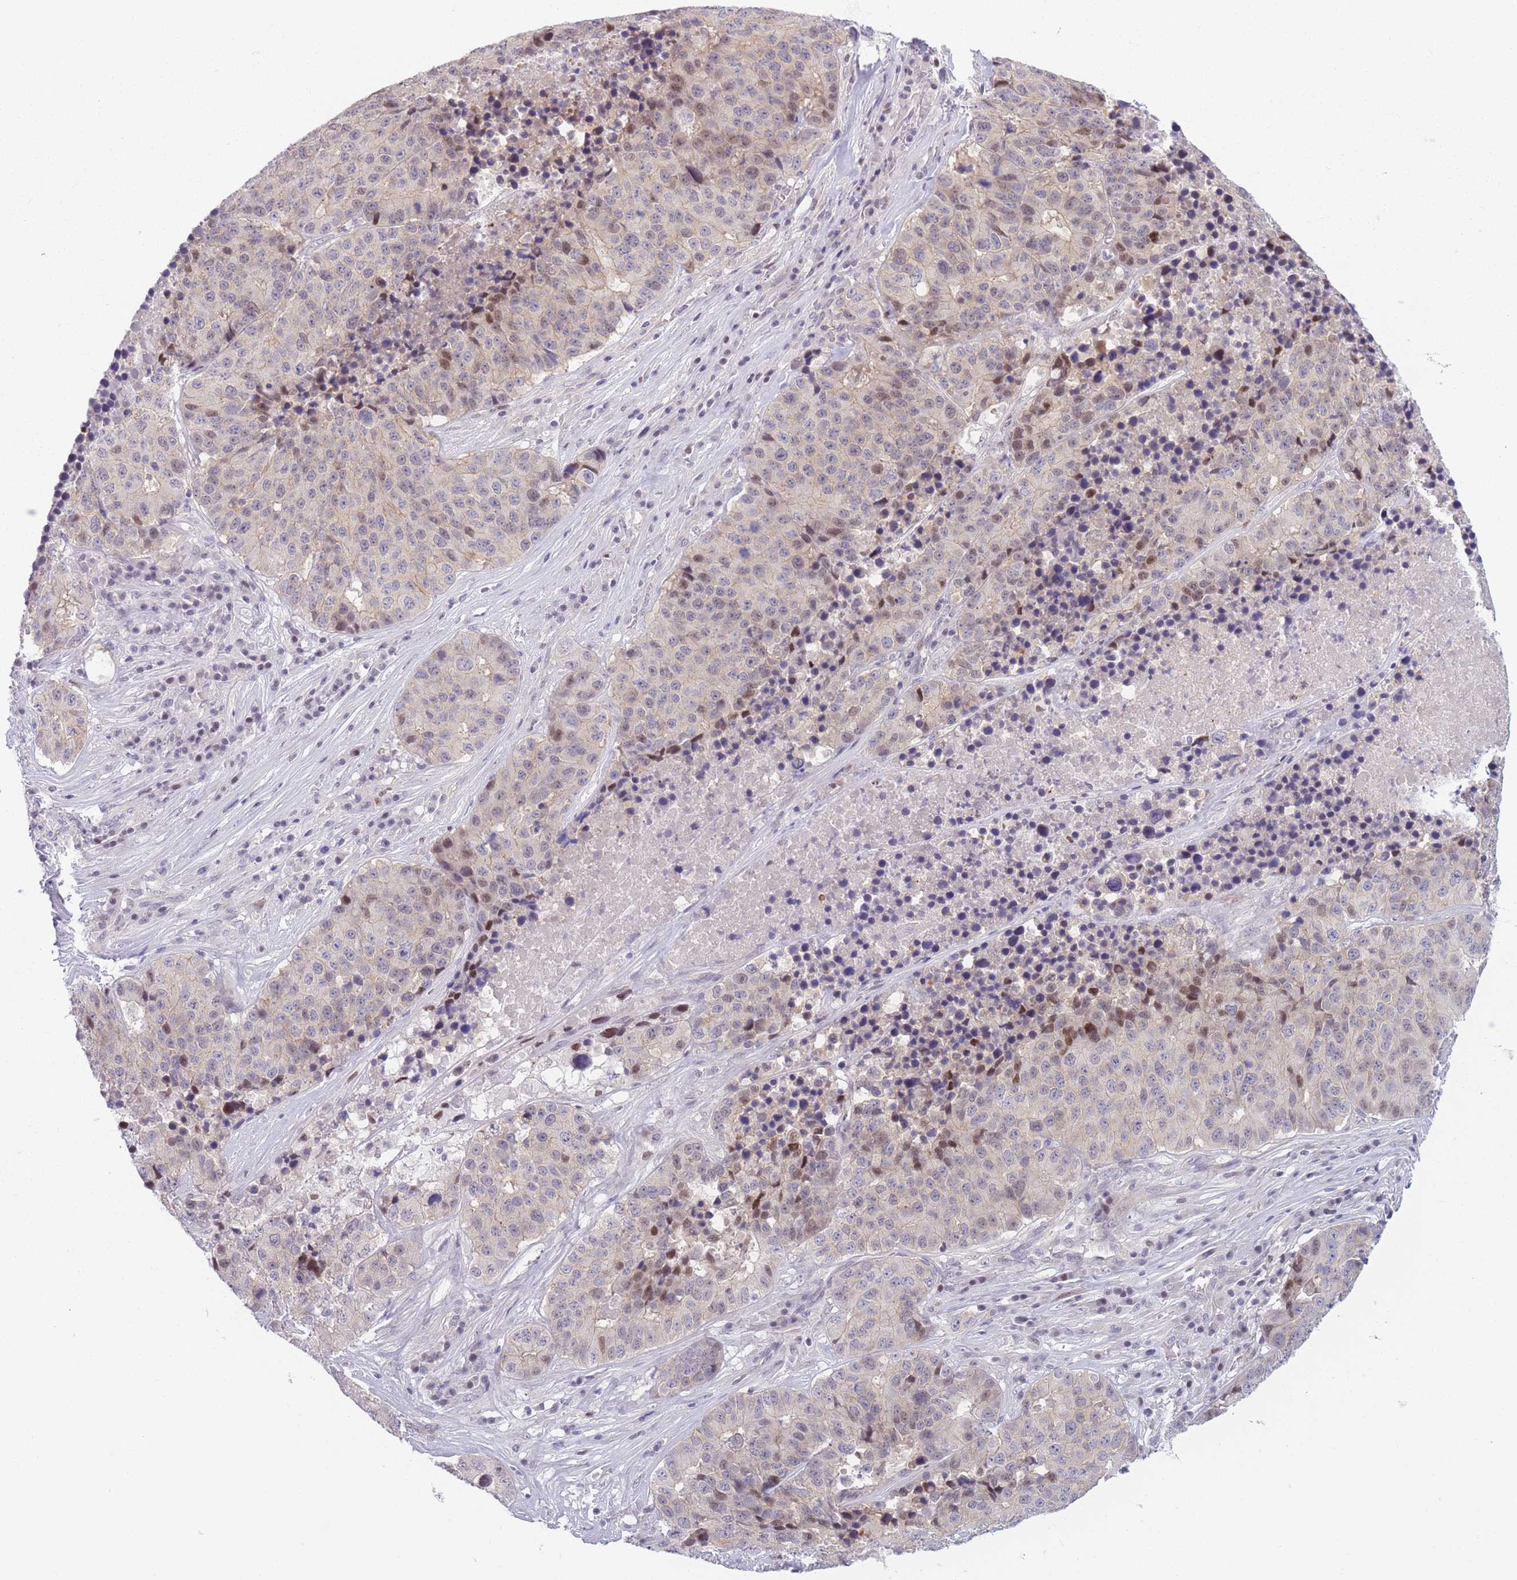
{"staining": {"intensity": "weak", "quantity": "25%-75%", "location": "nuclear"}, "tissue": "stomach cancer", "cell_type": "Tumor cells", "image_type": "cancer", "snomed": [{"axis": "morphology", "description": "Adenocarcinoma, NOS"}, {"axis": "topography", "description": "Stomach"}], "caption": "Human adenocarcinoma (stomach) stained with a protein marker shows weak staining in tumor cells.", "gene": "ZNF439", "patient": {"sex": "male", "age": 71}}